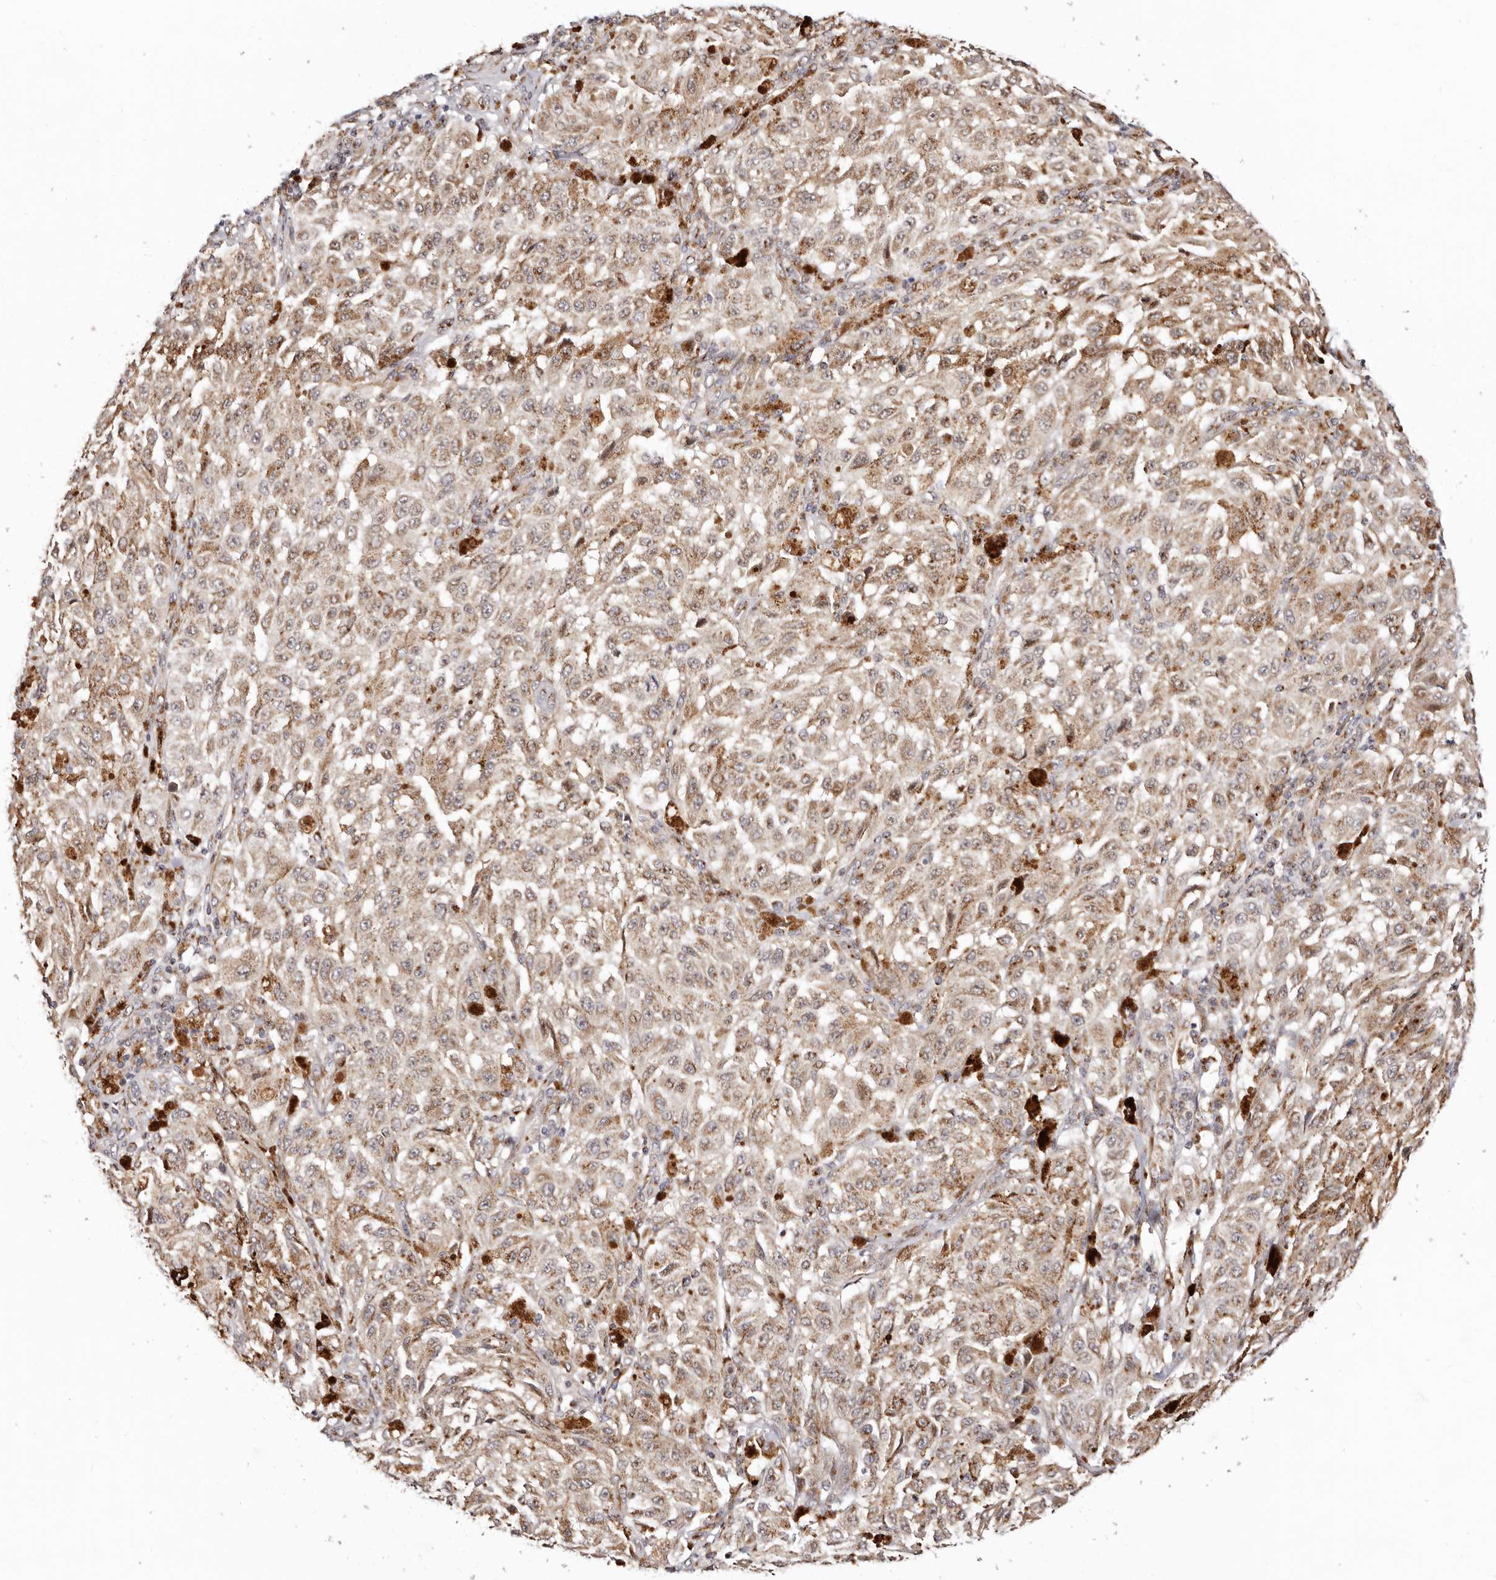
{"staining": {"intensity": "moderate", "quantity": ">75%", "location": "cytoplasmic/membranous"}, "tissue": "melanoma", "cell_type": "Tumor cells", "image_type": "cancer", "snomed": [{"axis": "morphology", "description": "Malignant melanoma, NOS"}, {"axis": "topography", "description": "Skin"}], "caption": "DAB (3,3'-diaminobenzidine) immunohistochemical staining of melanoma demonstrates moderate cytoplasmic/membranous protein staining in approximately >75% of tumor cells. The staining was performed using DAB to visualize the protein expression in brown, while the nuclei were stained in blue with hematoxylin (Magnification: 20x).", "gene": "MAPK6", "patient": {"sex": "female", "age": 64}}